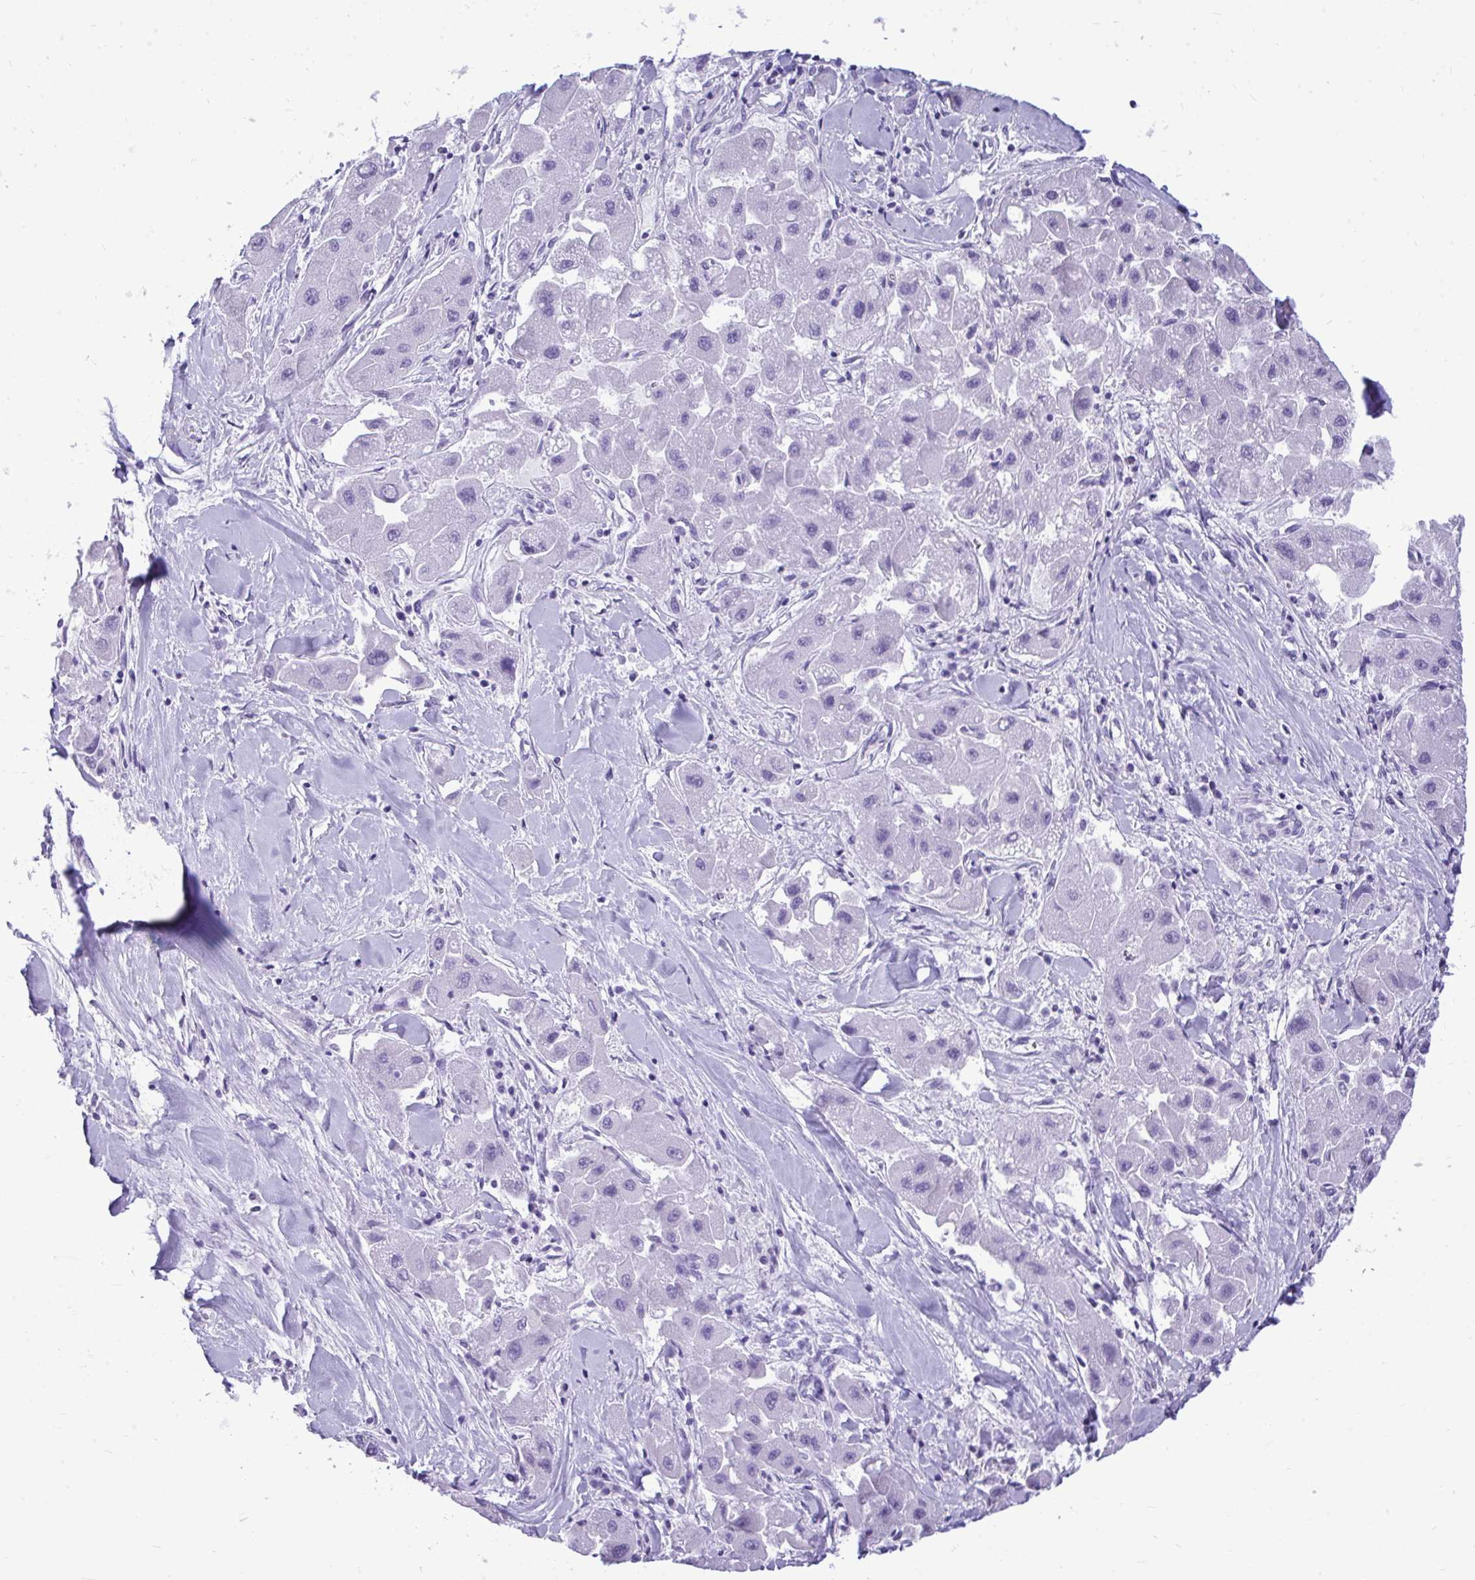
{"staining": {"intensity": "negative", "quantity": "none", "location": "none"}, "tissue": "liver cancer", "cell_type": "Tumor cells", "image_type": "cancer", "snomed": [{"axis": "morphology", "description": "Carcinoma, Hepatocellular, NOS"}, {"axis": "topography", "description": "Liver"}], "caption": "DAB immunohistochemical staining of human liver hepatocellular carcinoma exhibits no significant staining in tumor cells.", "gene": "PRM2", "patient": {"sex": "male", "age": 24}}